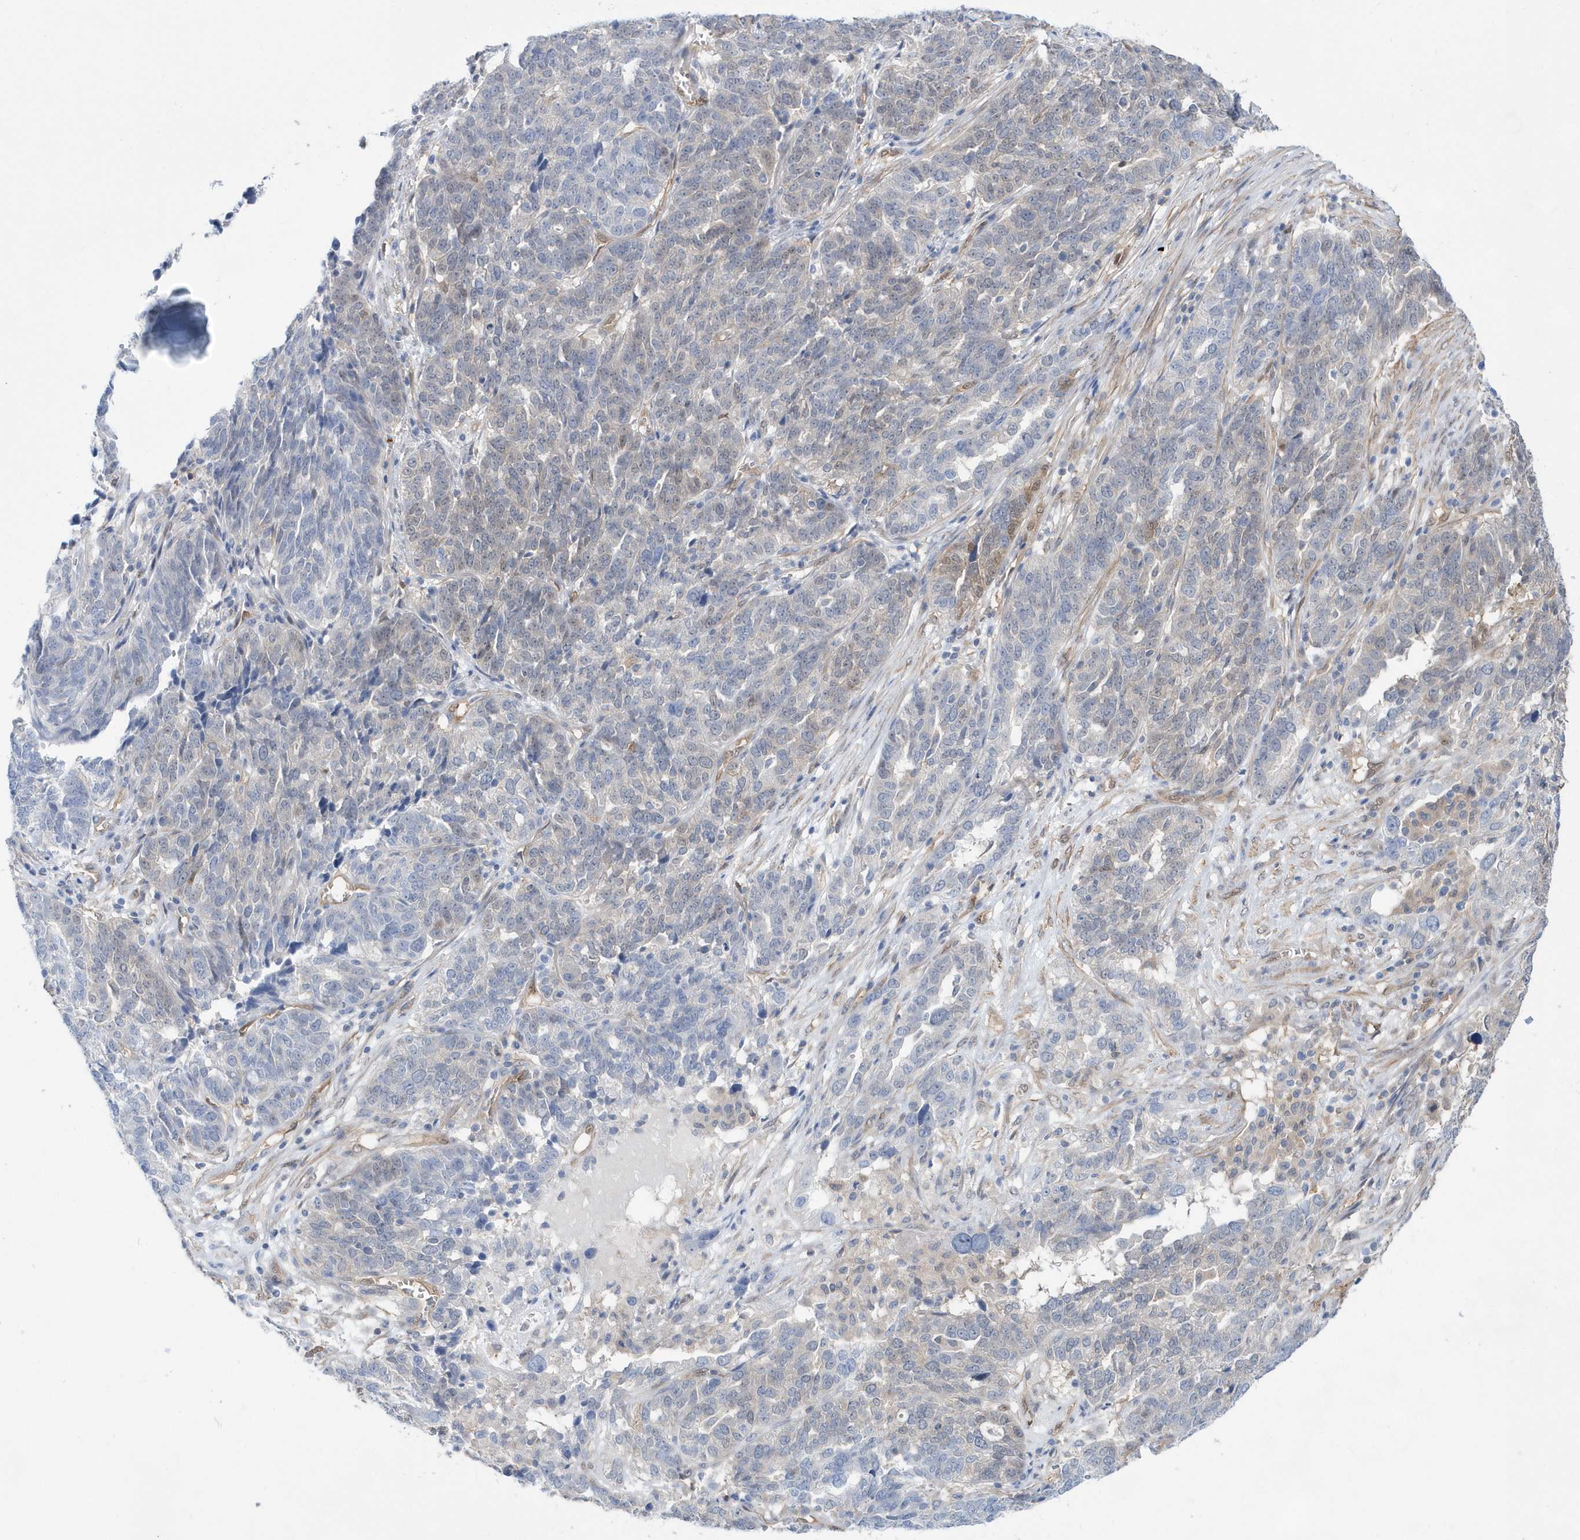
{"staining": {"intensity": "negative", "quantity": "none", "location": "none"}, "tissue": "ovarian cancer", "cell_type": "Tumor cells", "image_type": "cancer", "snomed": [{"axis": "morphology", "description": "Cystadenocarcinoma, serous, NOS"}, {"axis": "topography", "description": "Ovary"}], "caption": "A high-resolution histopathology image shows IHC staining of serous cystadenocarcinoma (ovarian), which demonstrates no significant staining in tumor cells.", "gene": "BDH2", "patient": {"sex": "female", "age": 59}}